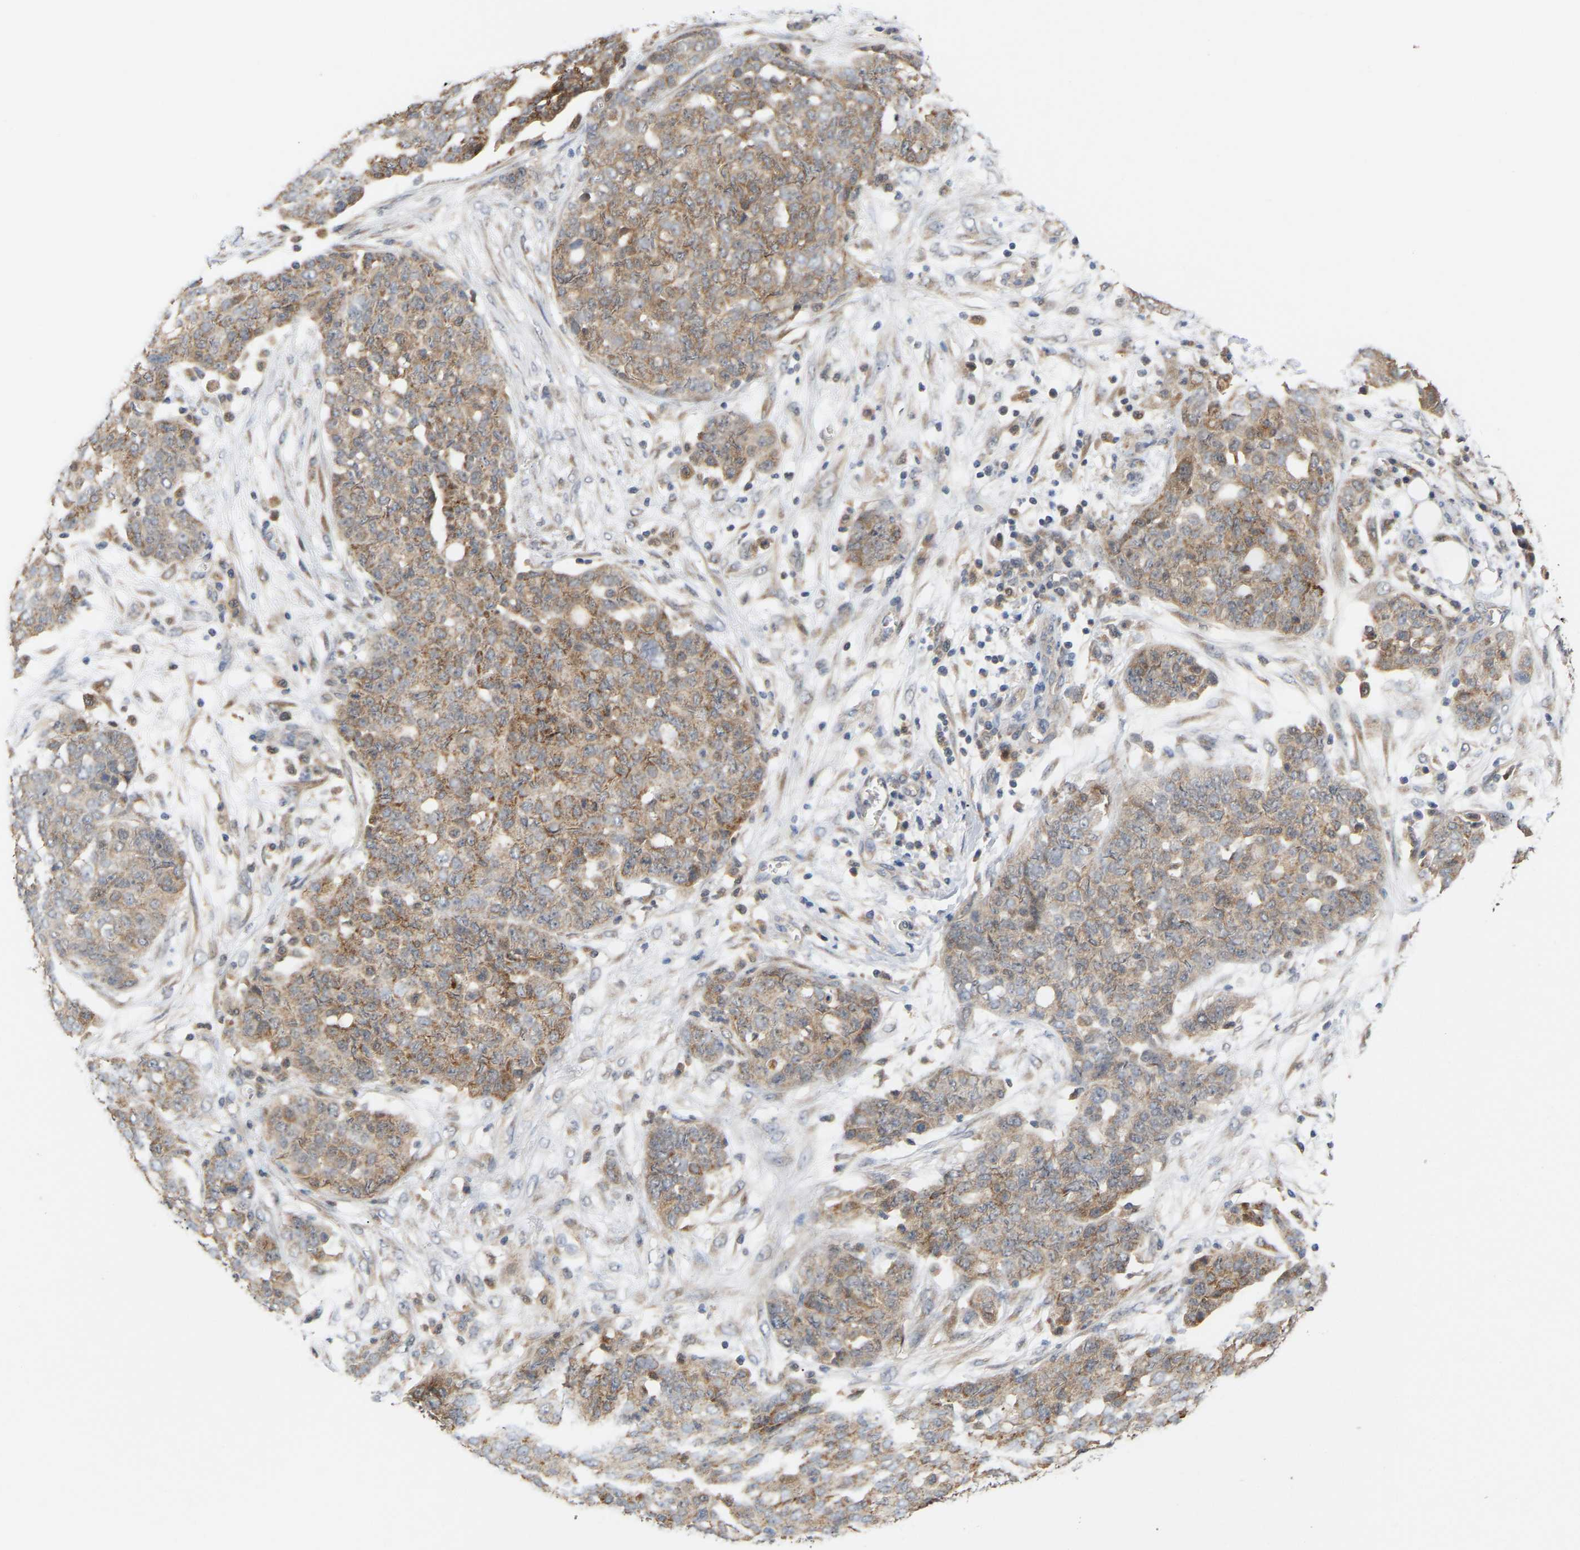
{"staining": {"intensity": "moderate", "quantity": ">75%", "location": "cytoplasmic/membranous"}, "tissue": "ovarian cancer", "cell_type": "Tumor cells", "image_type": "cancer", "snomed": [{"axis": "morphology", "description": "Cystadenocarcinoma, serous, NOS"}, {"axis": "topography", "description": "Soft tissue"}, {"axis": "topography", "description": "Ovary"}], "caption": "This image exhibits IHC staining of ovarian cancer (serous cystadenocarcinoma), with medium moderate cytoplasmic/membranous expression in approximately >75% of tumor cells.", "gene": "TPMT", "patient": {"sex": "female", "age": 57}}